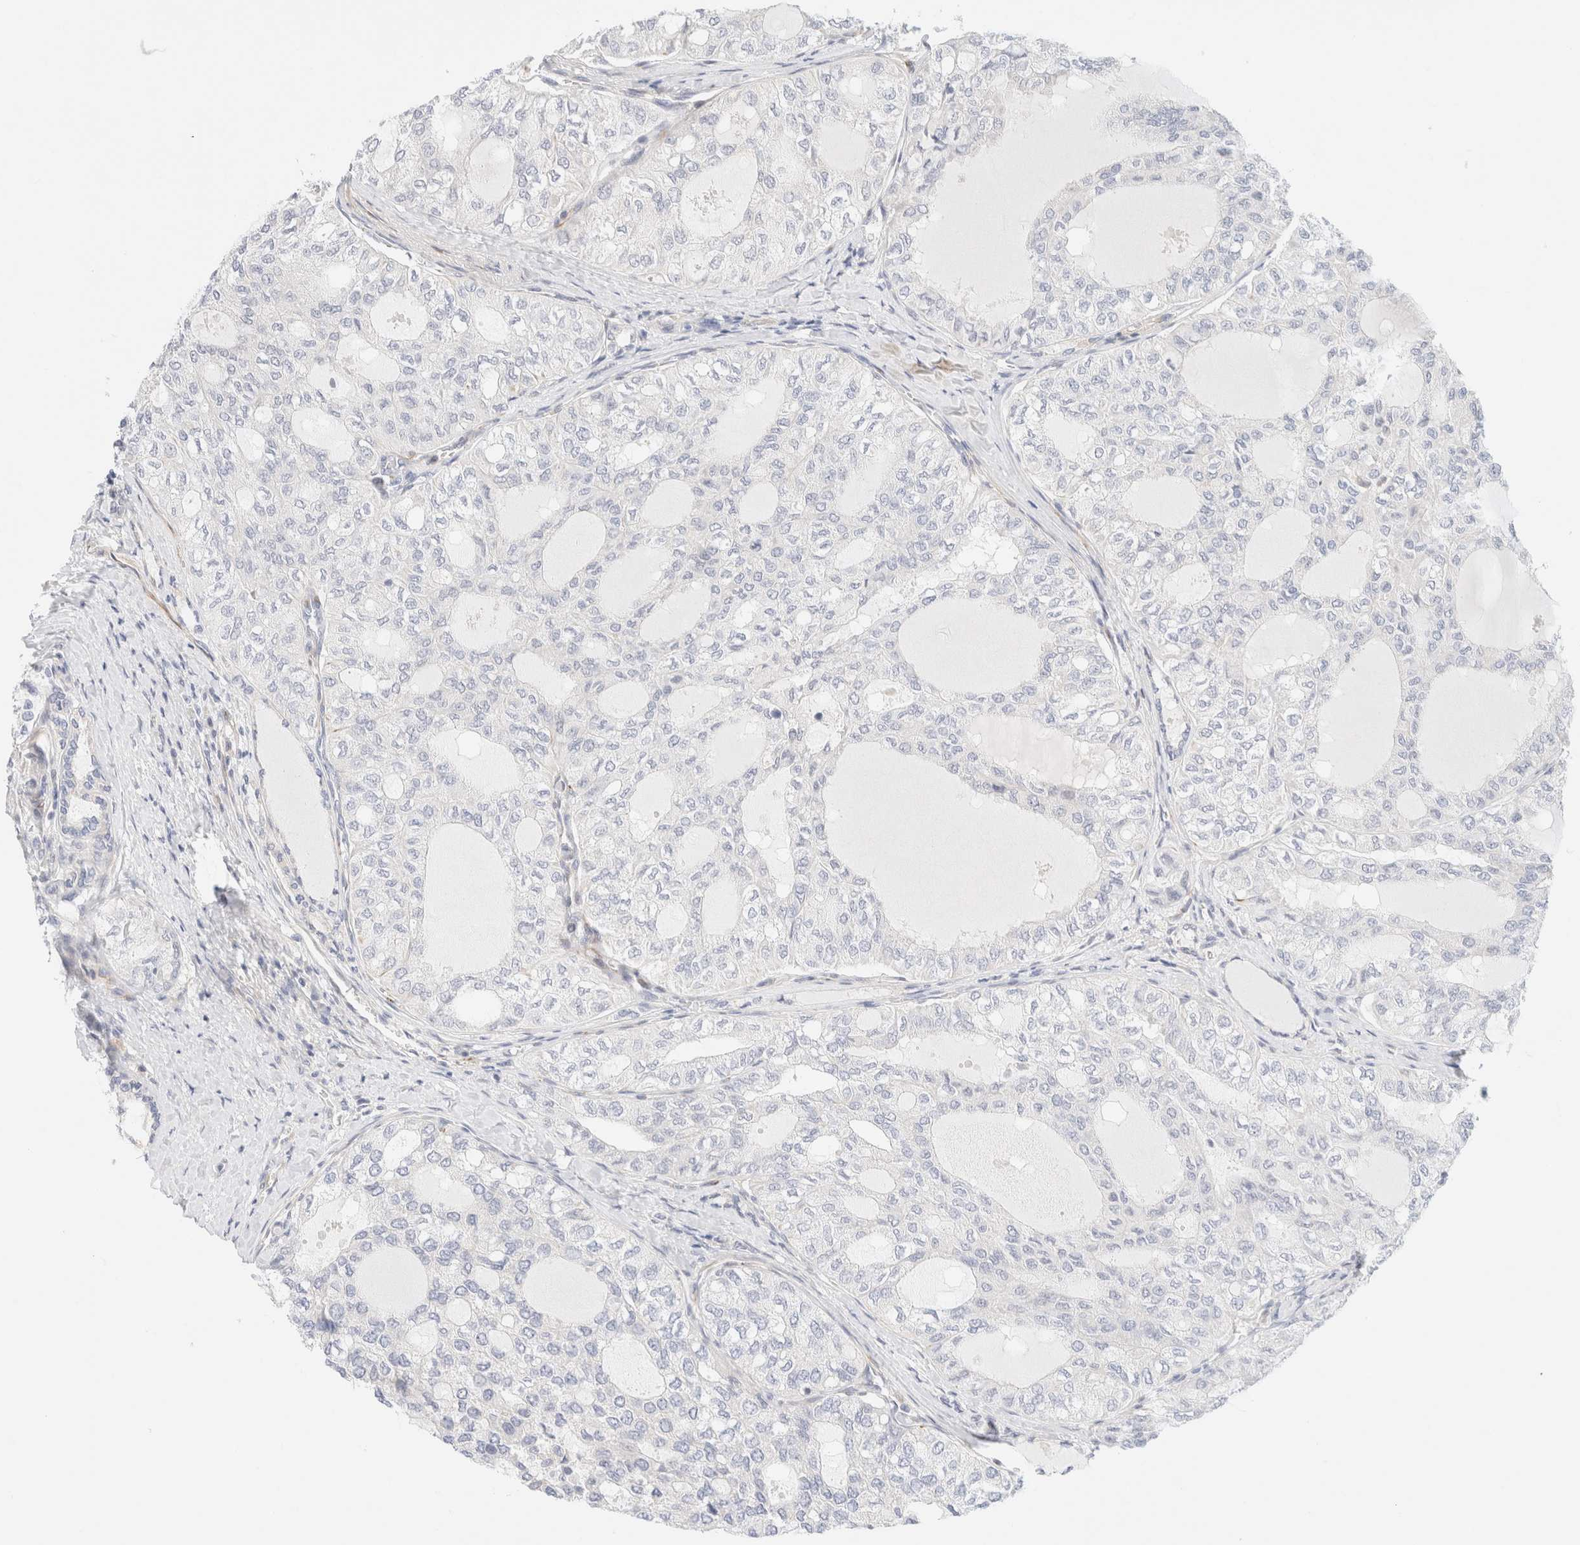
{"staining": {"intensity": "negative", "quantity": "none", "location": "none"}, "tissue": "thyroid cancer", "cell_type": "Tumor cells", "image_type": "cancer", "snomed": [{"axis": "morphology", "description": "Follicular adenoma carcinoma, NOS"}, {"axis": "topography", "description": "Thyroid gland"}], "caption": "Tumor cells show no significant expression in follicular adenoma carcinoma (thyroid).", "gene": "SLC25A48", "patient": {"sex": "male", "age": 75}}